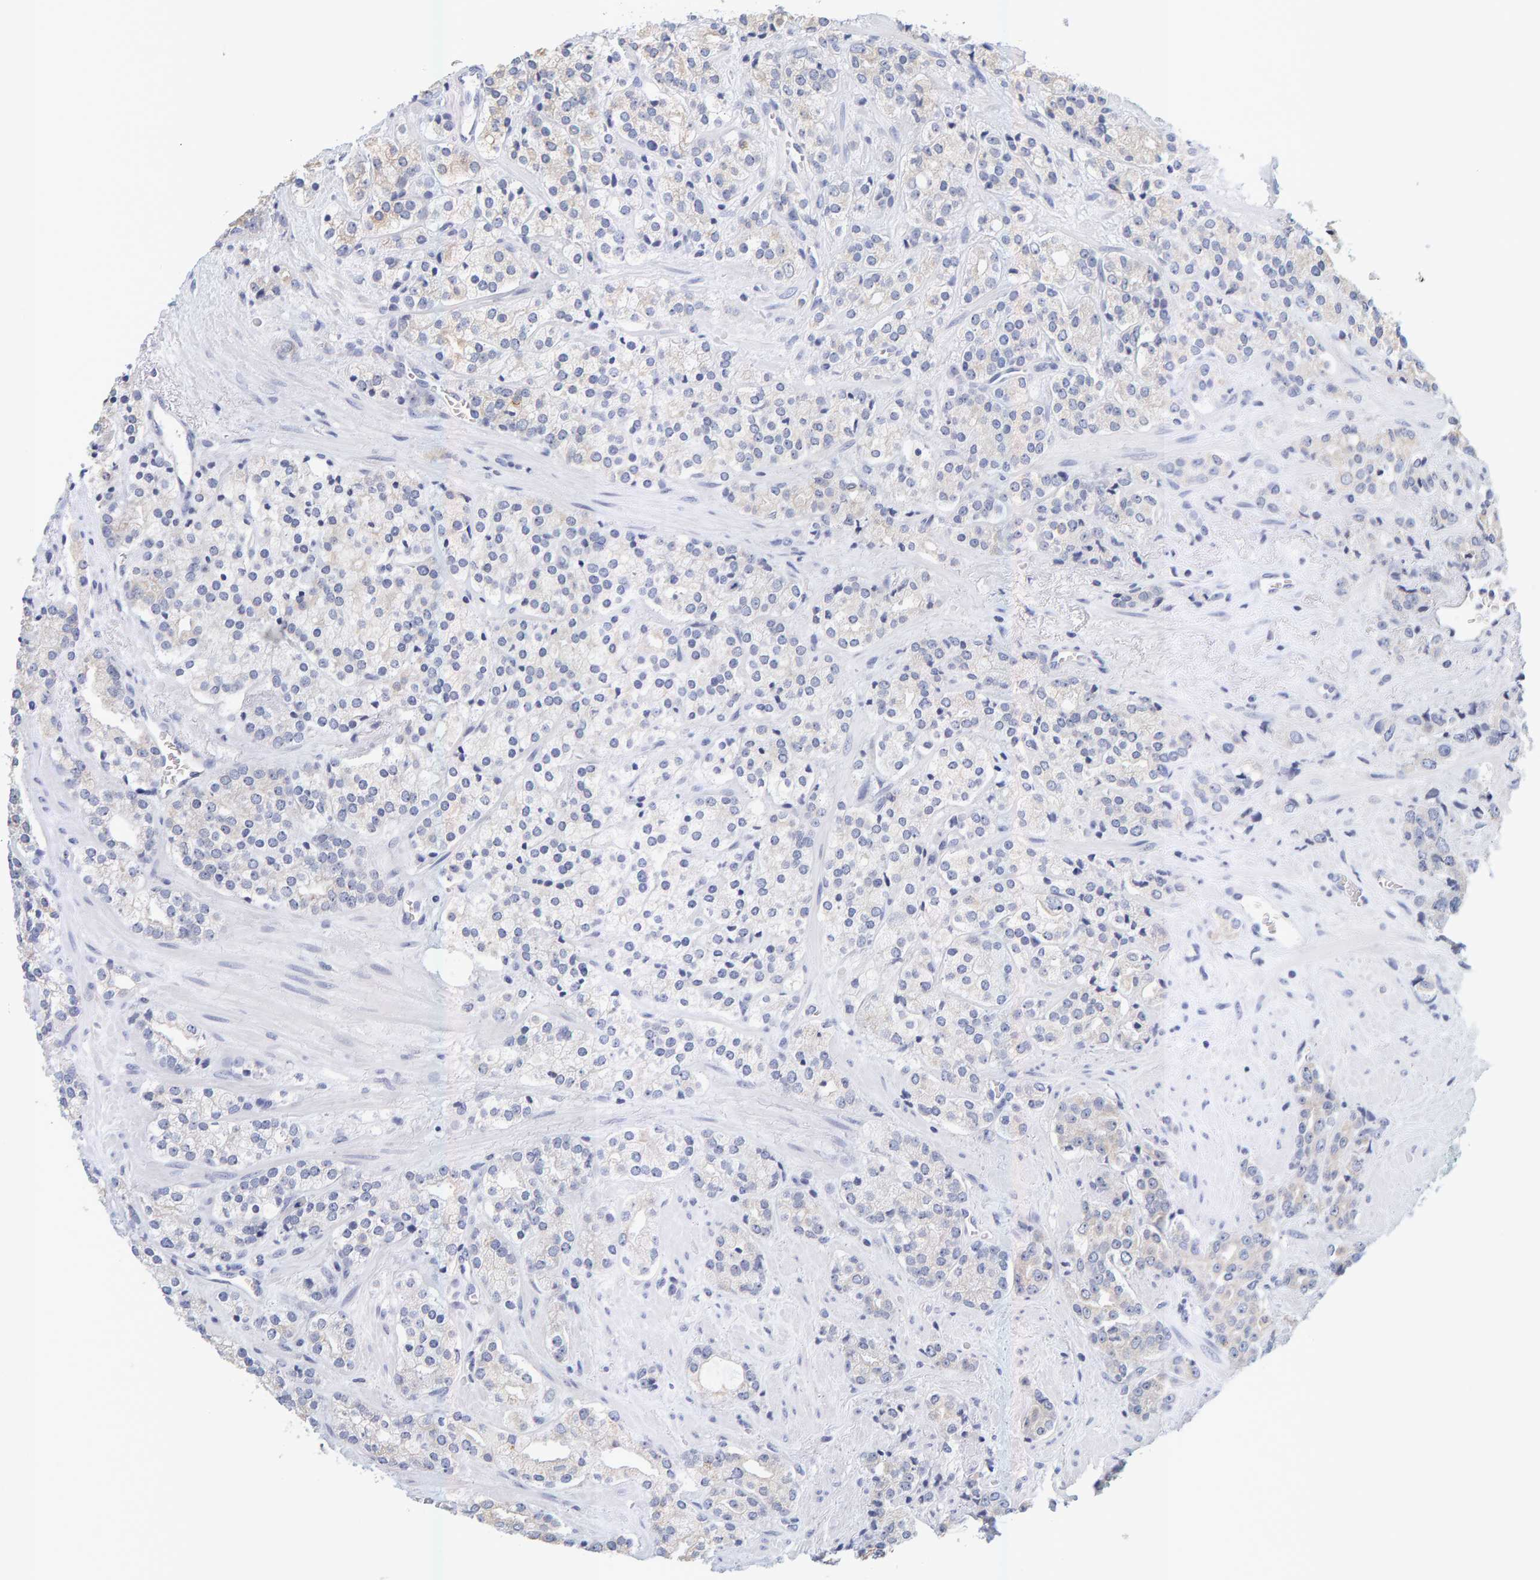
{"staining": {"intensity": "negative", "quantity": "none", "location": "none"}, "tissue": "prostate cancer", "cell_type": "Tumor cells", "image_type": "cancer", "snomed": [{"axis": "morphology", "description": "Adenocarcinoma, High grade"}, {"axis": "topography", "description": "Prostate"}], "caption": "A high-resolution photomicrograph shows IHC staining of prostate cancer (high-grade adenocarcinoma), which demonstrates no significant positivity in tumor cells. Nuclei are stained in blue.", "gene": "SGPL1", "patient": {"sex": "male", "age": 71}}